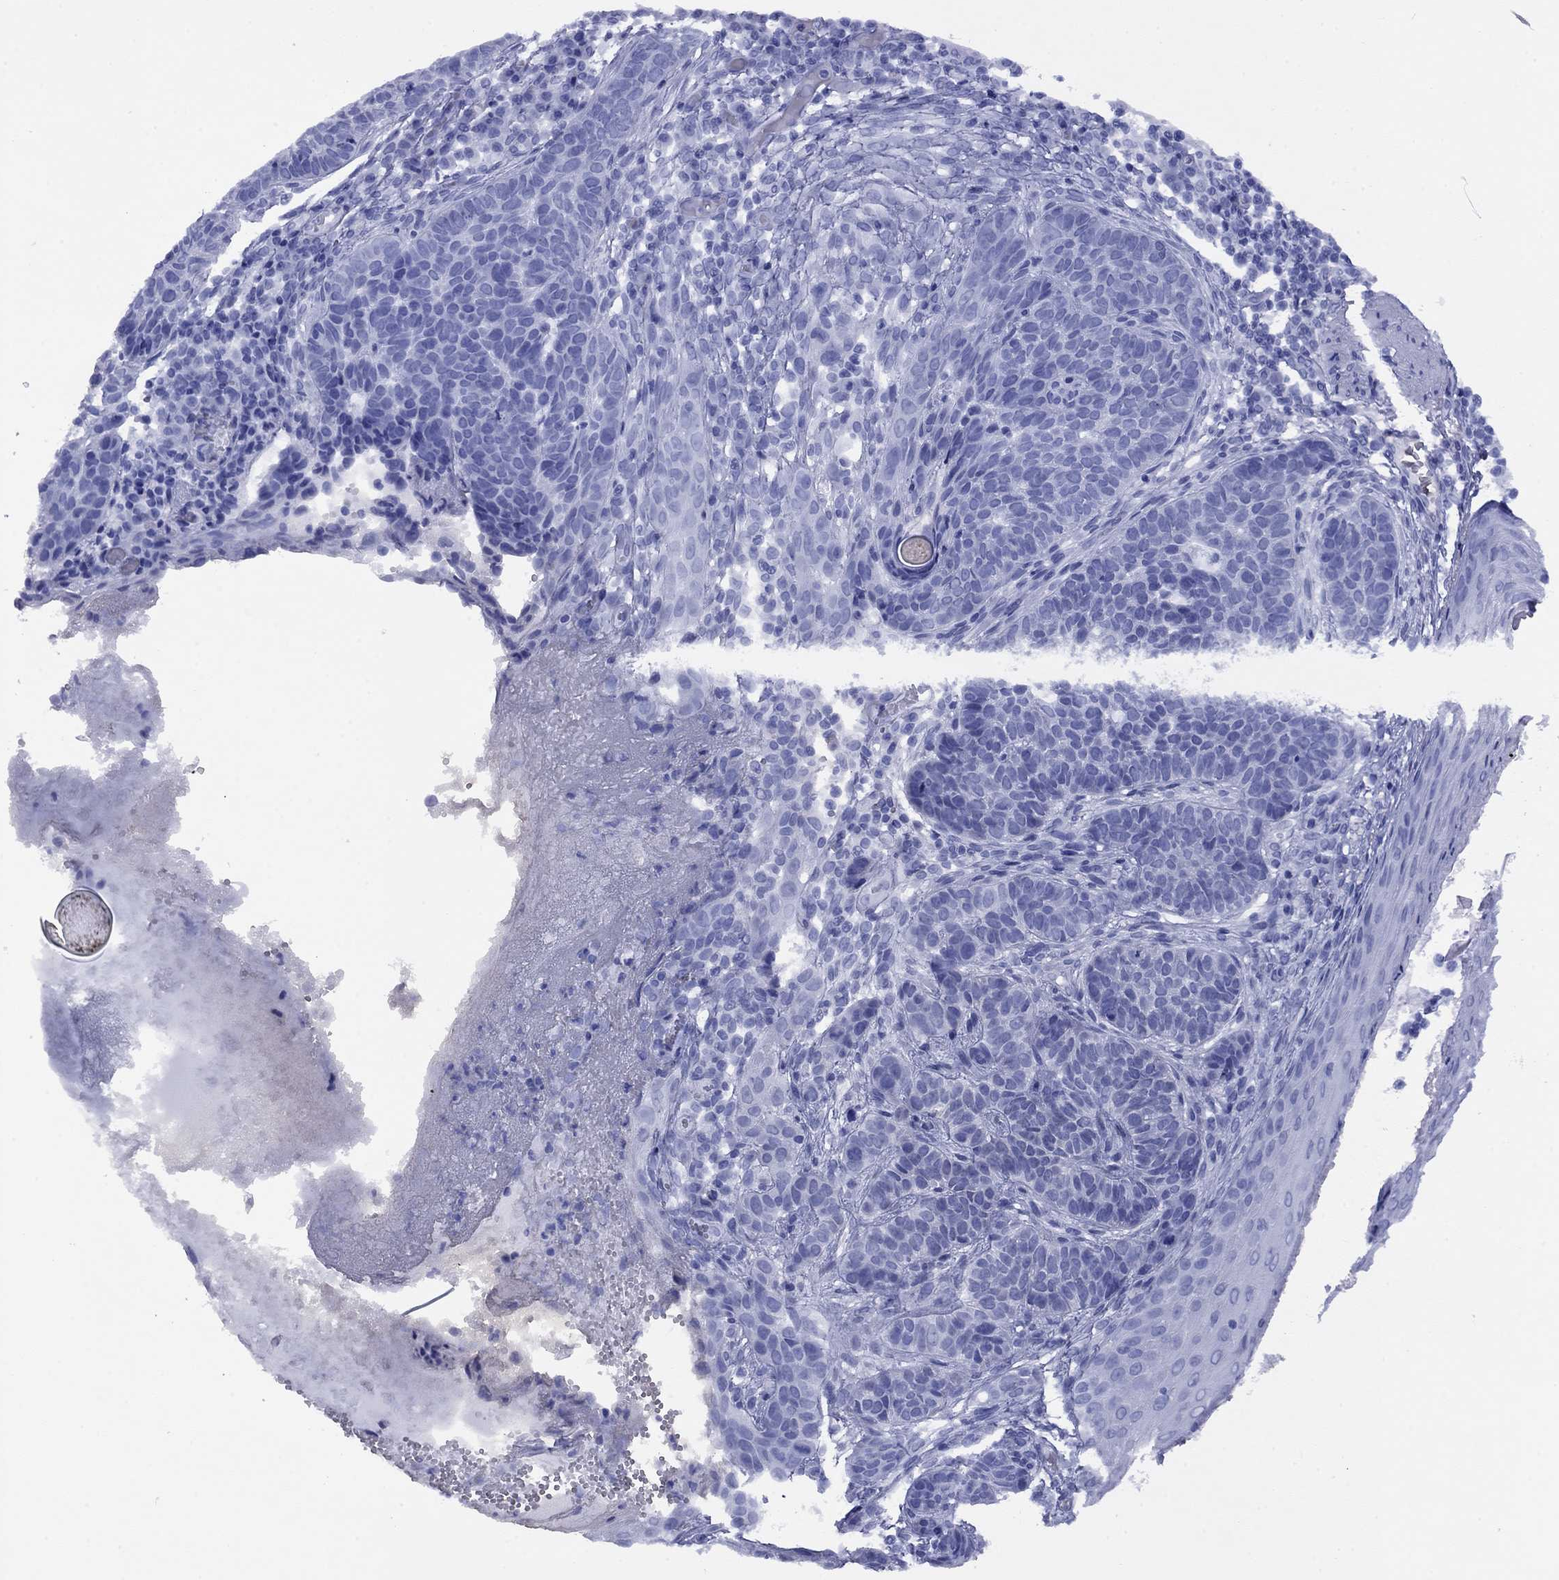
{"staining": {"intensity": "negative", "quantity": "none", "location": "none"}, "tissue": "skin cancer", "cell_type": "Tumor cells", "image_type": "cancer", "snomed": [{"axis": "morphology", "description": "Basal cell carcinoma"}, {"axis": "topography", "description": "Skin"}], "caption": "Immunohistochemical staining of skin basal cell carcinoma displays no significant expression in tumor cells.", "gene": "APOA2", "patient": {"sex": "female", "age": 69}}